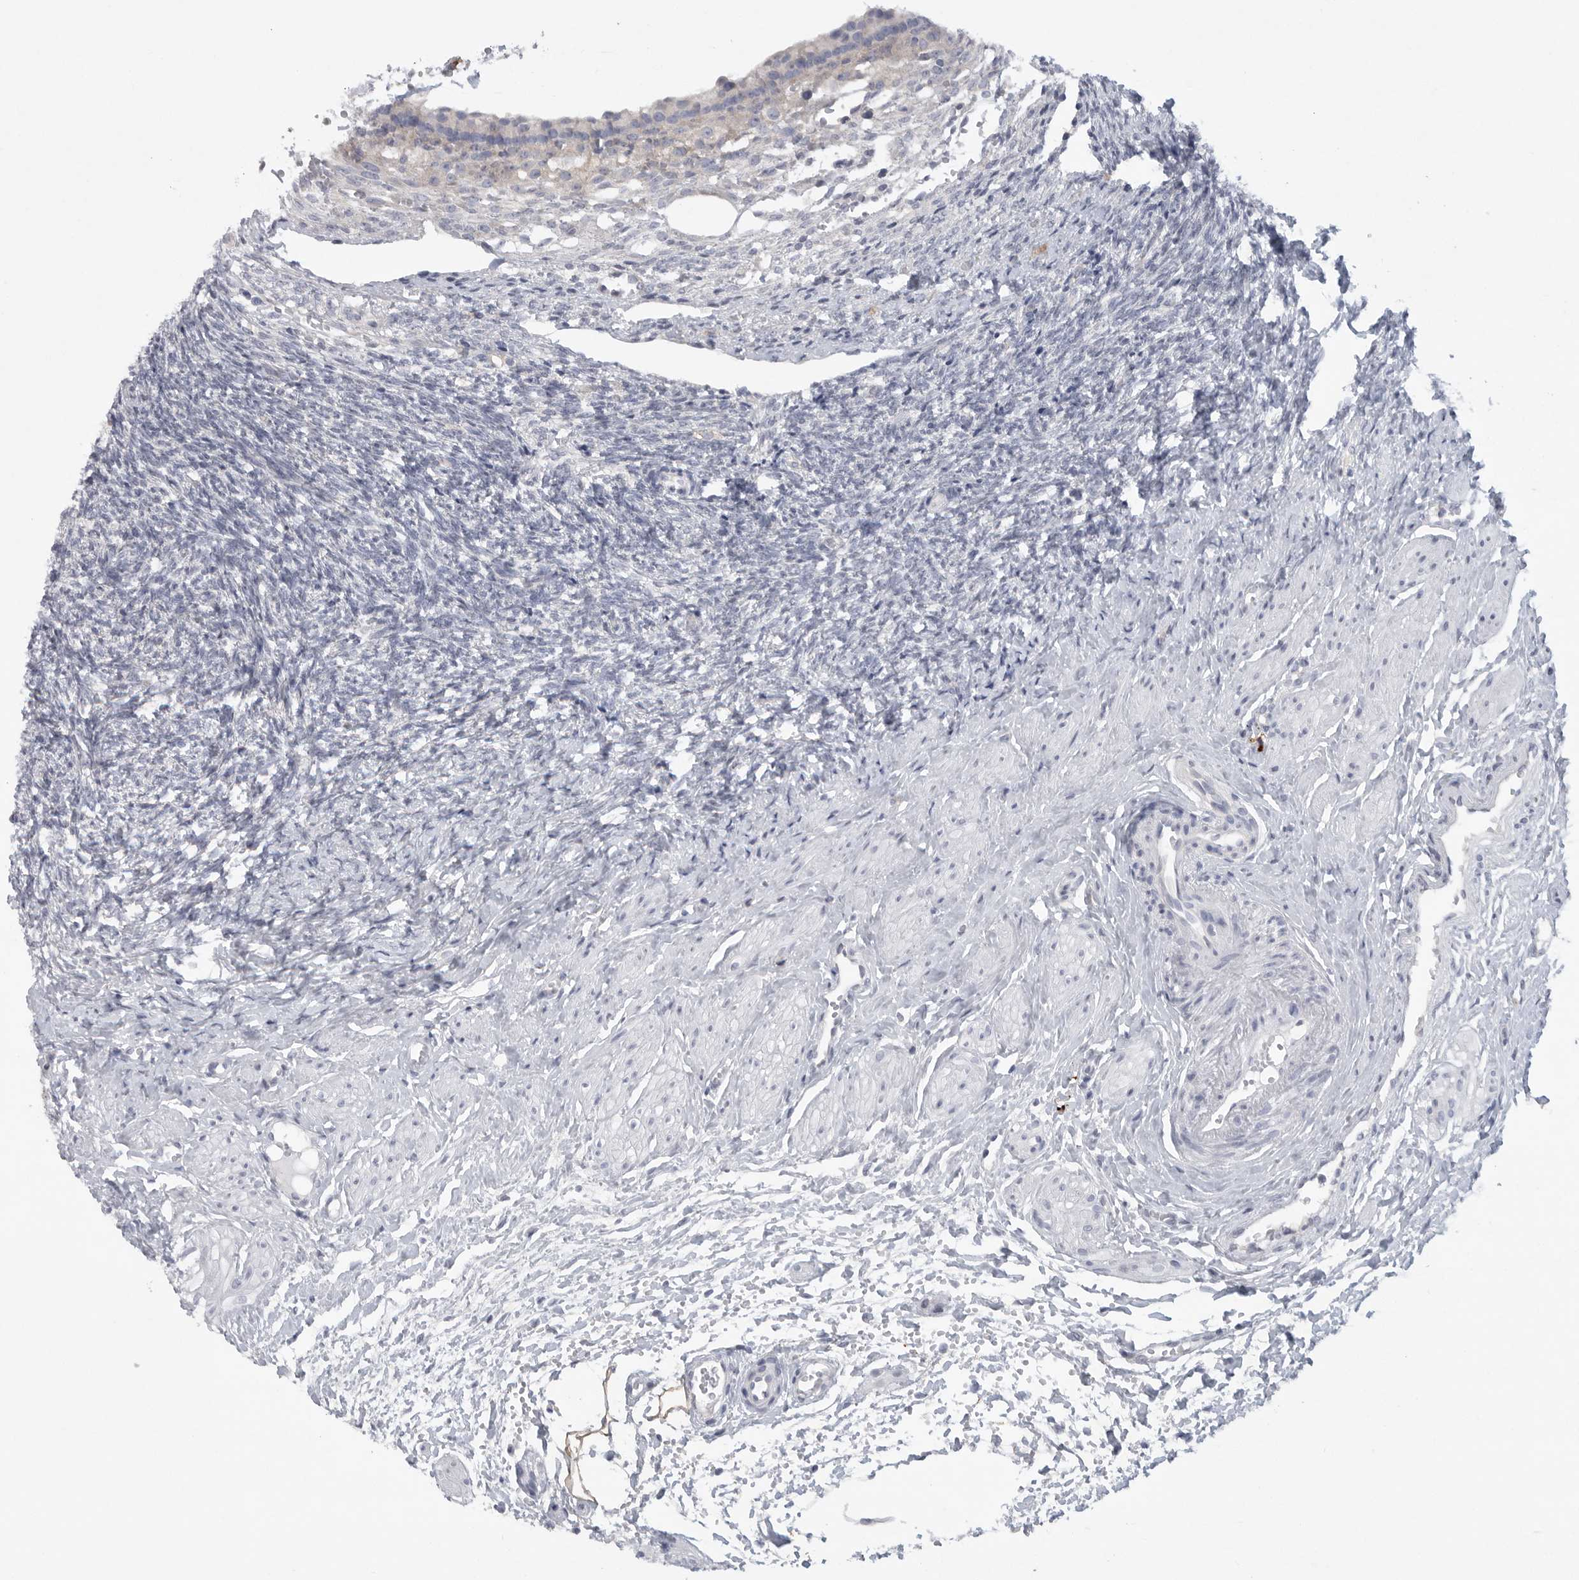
{"staining": {"intensity": "negative", "quantity": "none", "location": "none"}, "tissue": "ovary", "cell_type": "Follicle cells", "image_type": "normal", "snomed": [{"axis": "morphology", "description": "Normal tissue, NOS"}, {"axis": "topography", "description": "Ovary"}], "caption": "IHC of unremarkable human ovary demonstrates no positivity in follicle cells.", "gene": "TMEM69", "patient": {"sex": "female", "age": 41}}